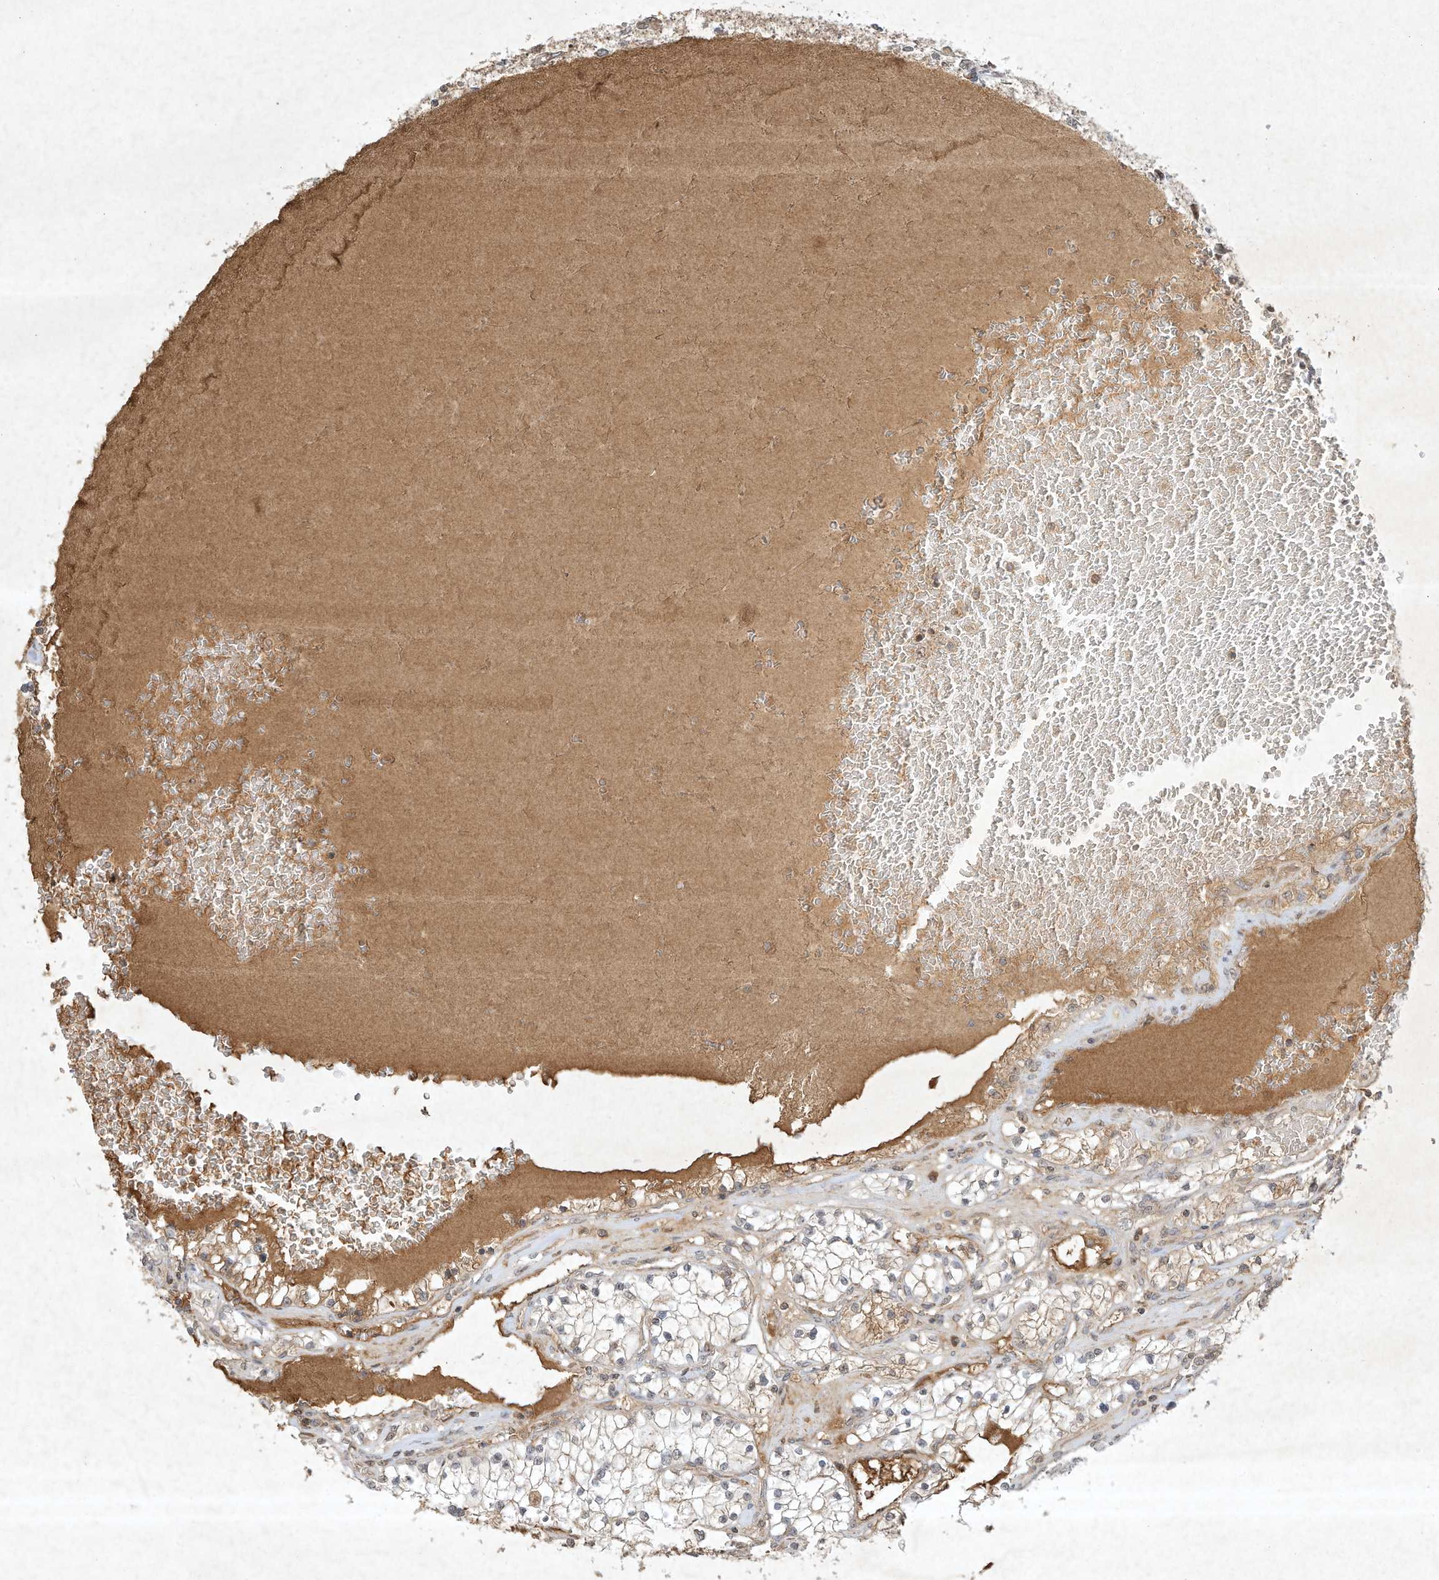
{"staining": {"intensity": "weak", "quantity": "25%-75%", "location": "cytoplasmic/membranous"}, "tissue": "renal cancer", "cell_type": "Tumor cells", "image_type": "cancer", "snomed": [{"axis": "morphology", "description": "Adenocarcinoma, NOS"}, {"axis": "topography", "description": "Kidney"}], "caption": "Renal cancer tissue reveals weak cytoplasmic/membranous staining in approximately 25%-75% of tumor cells, visualized by immunohistochemistry.", "gene": "BTRC", "patient": {"sex": "male", "age": 68}}